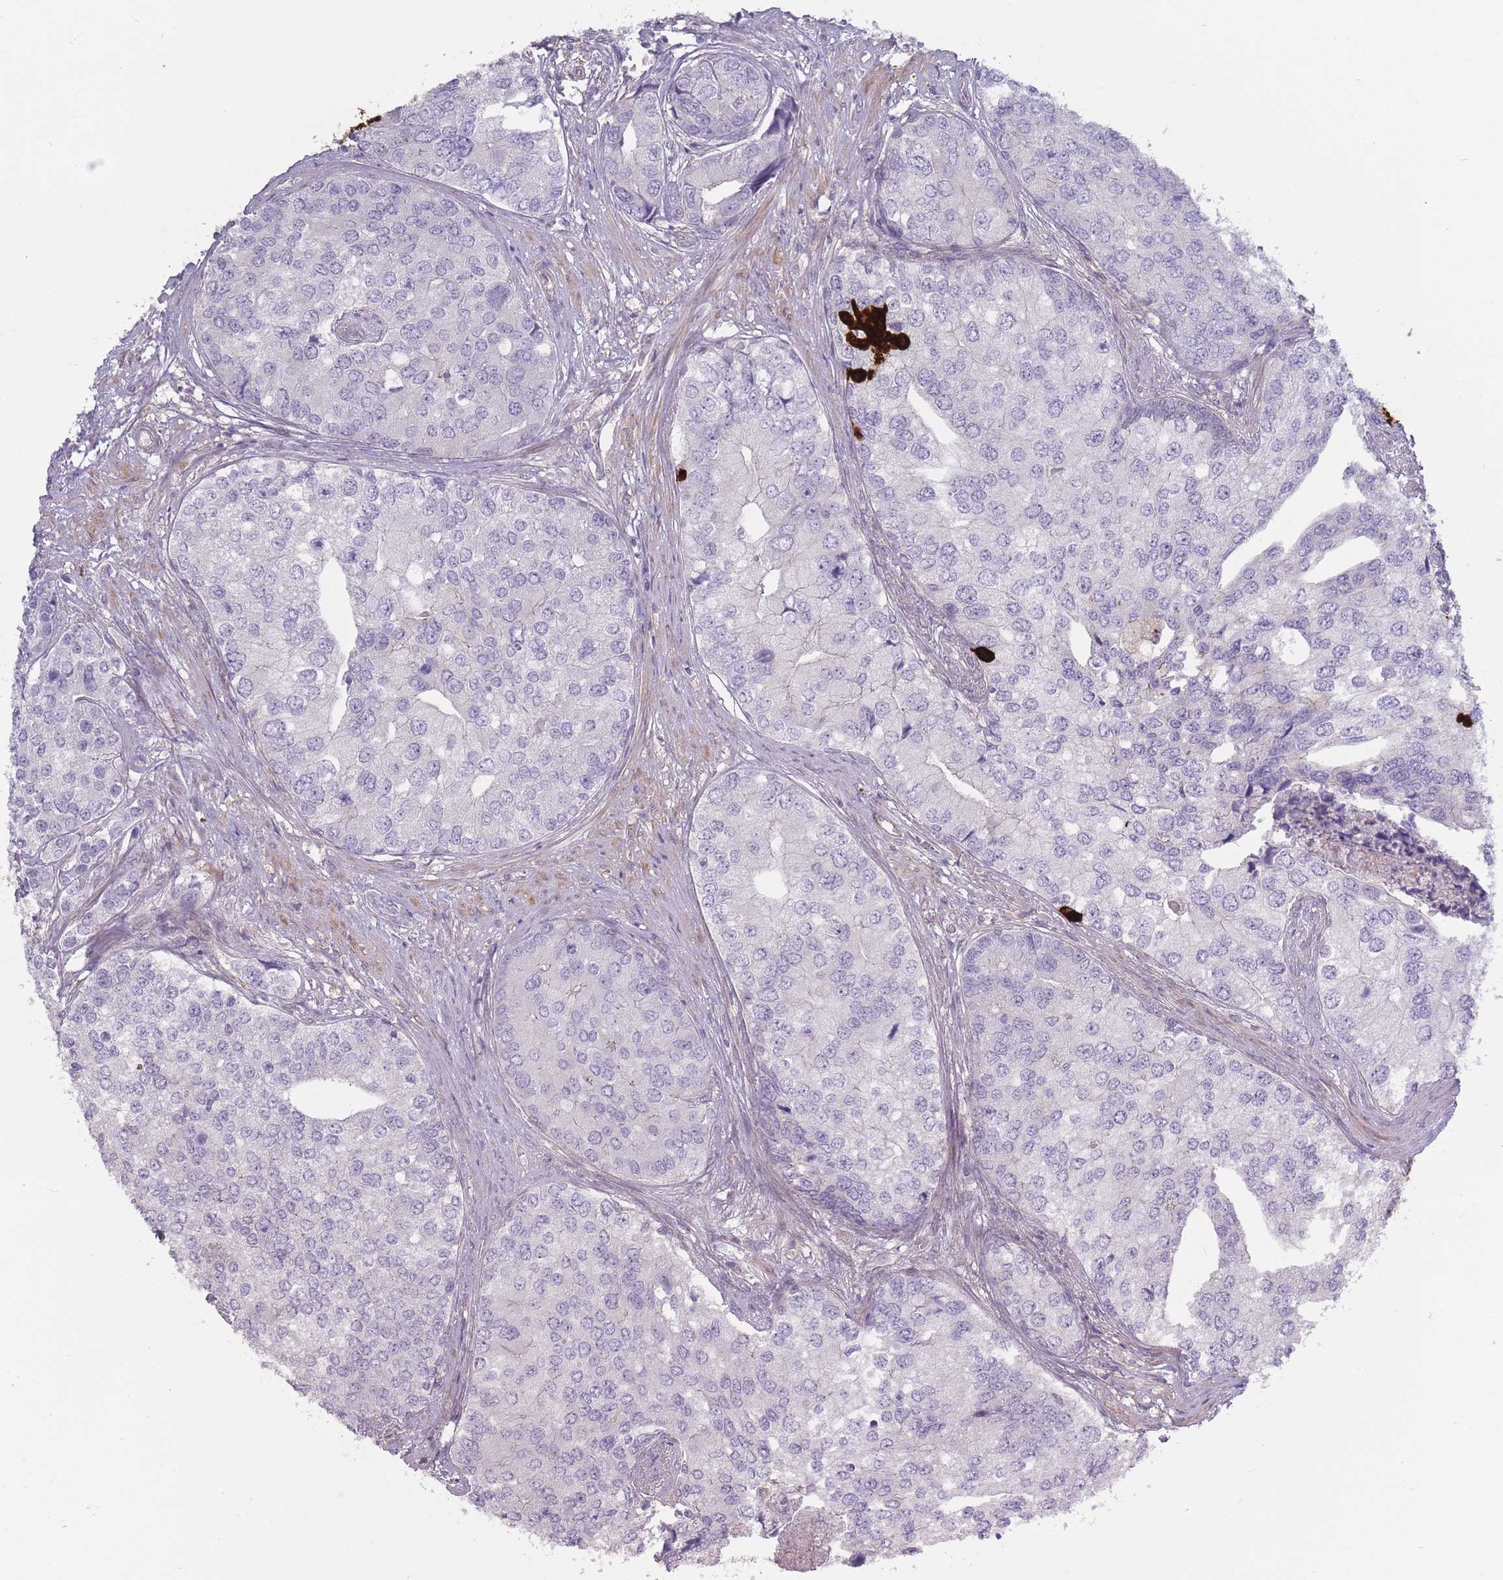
{"staining": {"intensity": "negative", "quantity": "none", "location": "none"}, "tissue": "prostate cancer", "cell_type": "Tumor cells", "image_type": "cancer", "snomed": [{"axis": "morphology", "description": "Adenocarcinoma, High grade"}, {"axis": "topography", "description": "Prostate"}], "caption": "This is a histopathology image of immunohistochemistry staining of prostate cancer, which shows no positivity in tumor cells.", "gene": "TET3", "patient": {"sex": "male", "age": 62}}